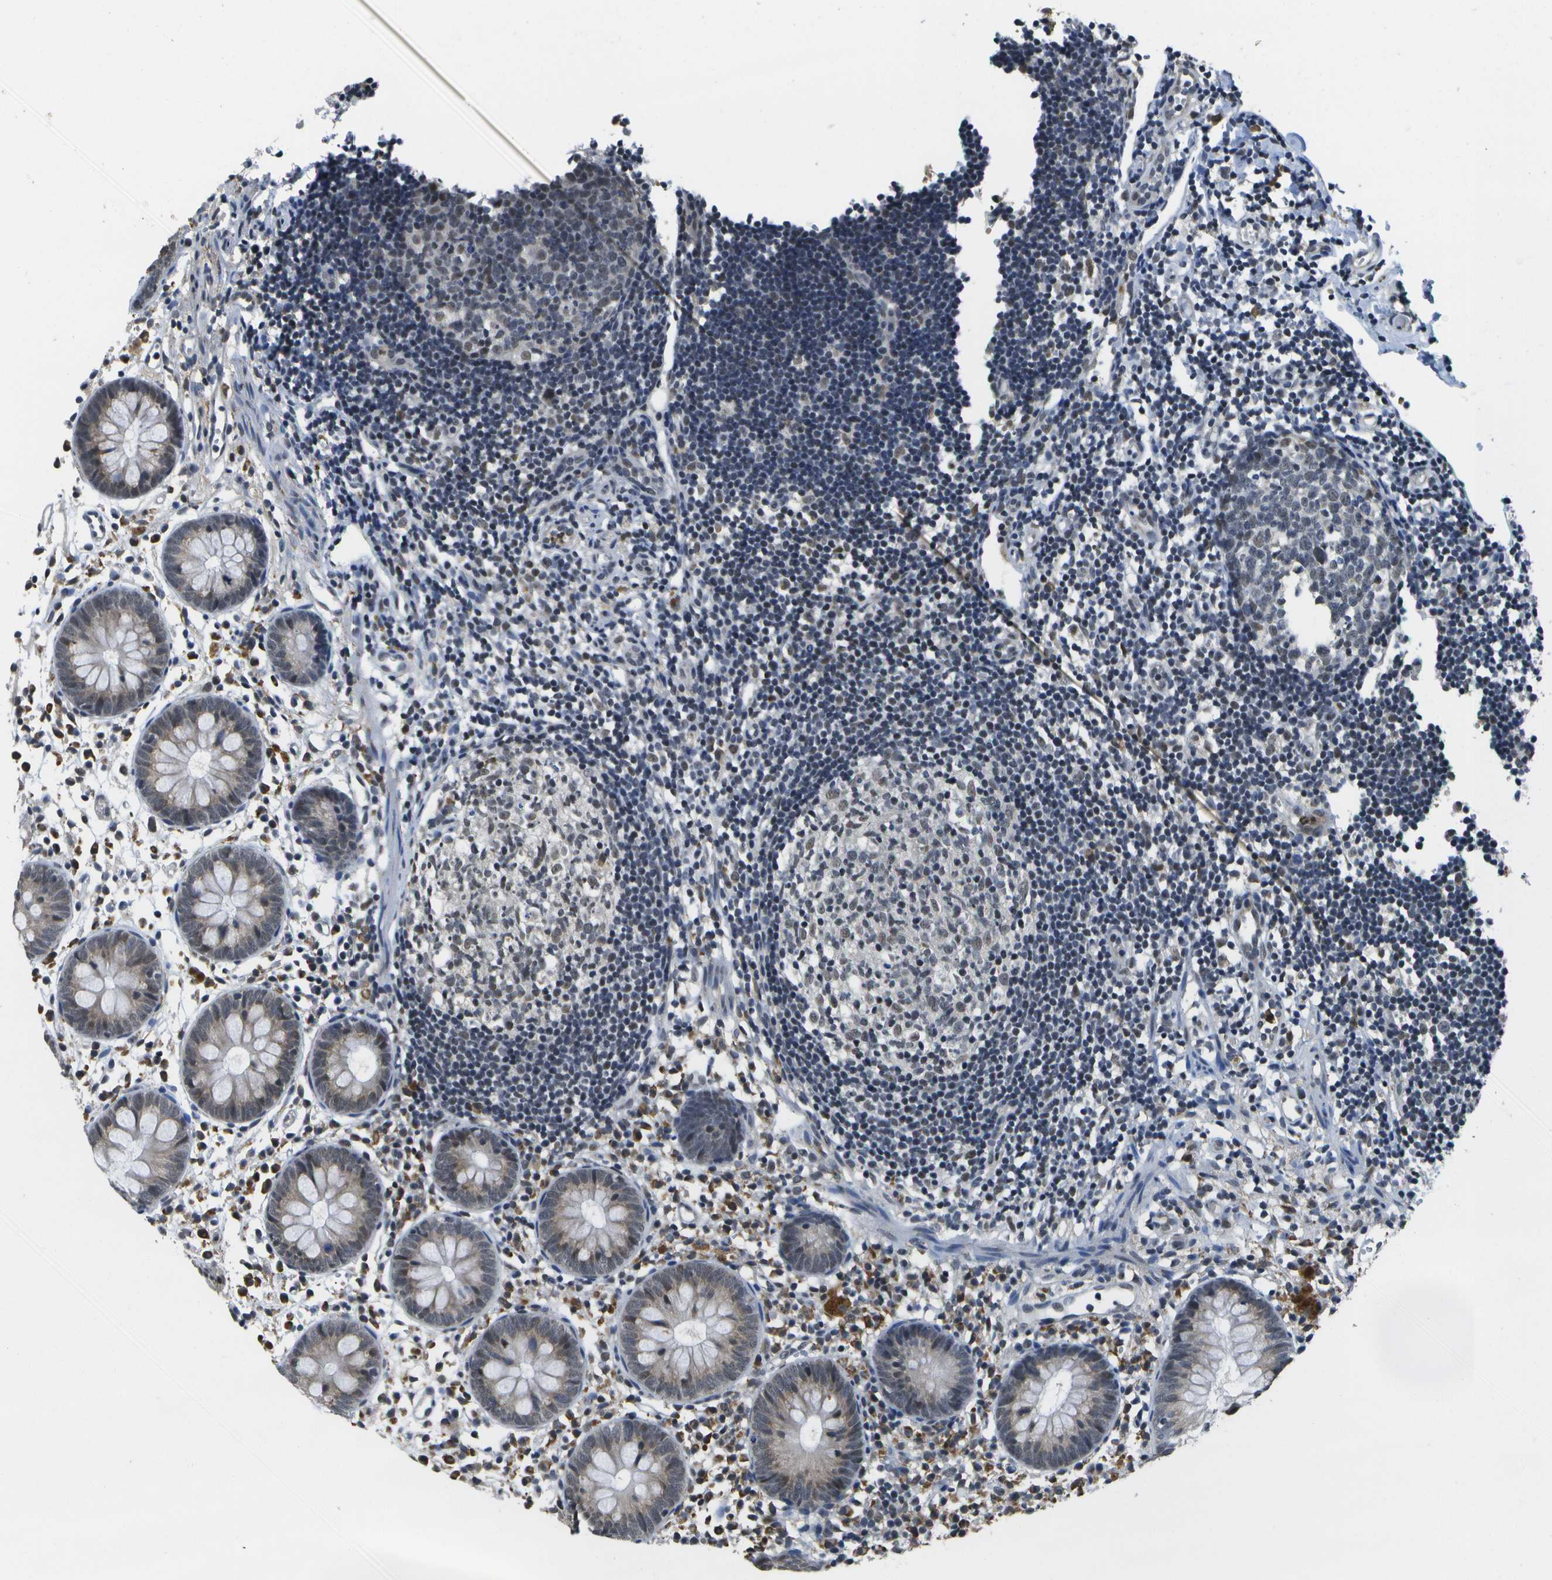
{"staining": {"intensity": "weak", "quantity": "<25%", "location": "nuclear"}, "tissue": "appendix", "cell_type": "Glandular cells", "image_type": "normal", "snomed": [{"axis": "morphology", "description": "Normal tissue, NOS"}, {"axis": "topography", "description": "Appendix"}], "caption": "This micrograph is of normal appendix stained with immunohistochemistry to label a protein in brown with the nuclei are counter-stained blue. There is no positivity in glandular cells.", "gene": "DSE", "patient": {"sex": "female", "age": 20}}